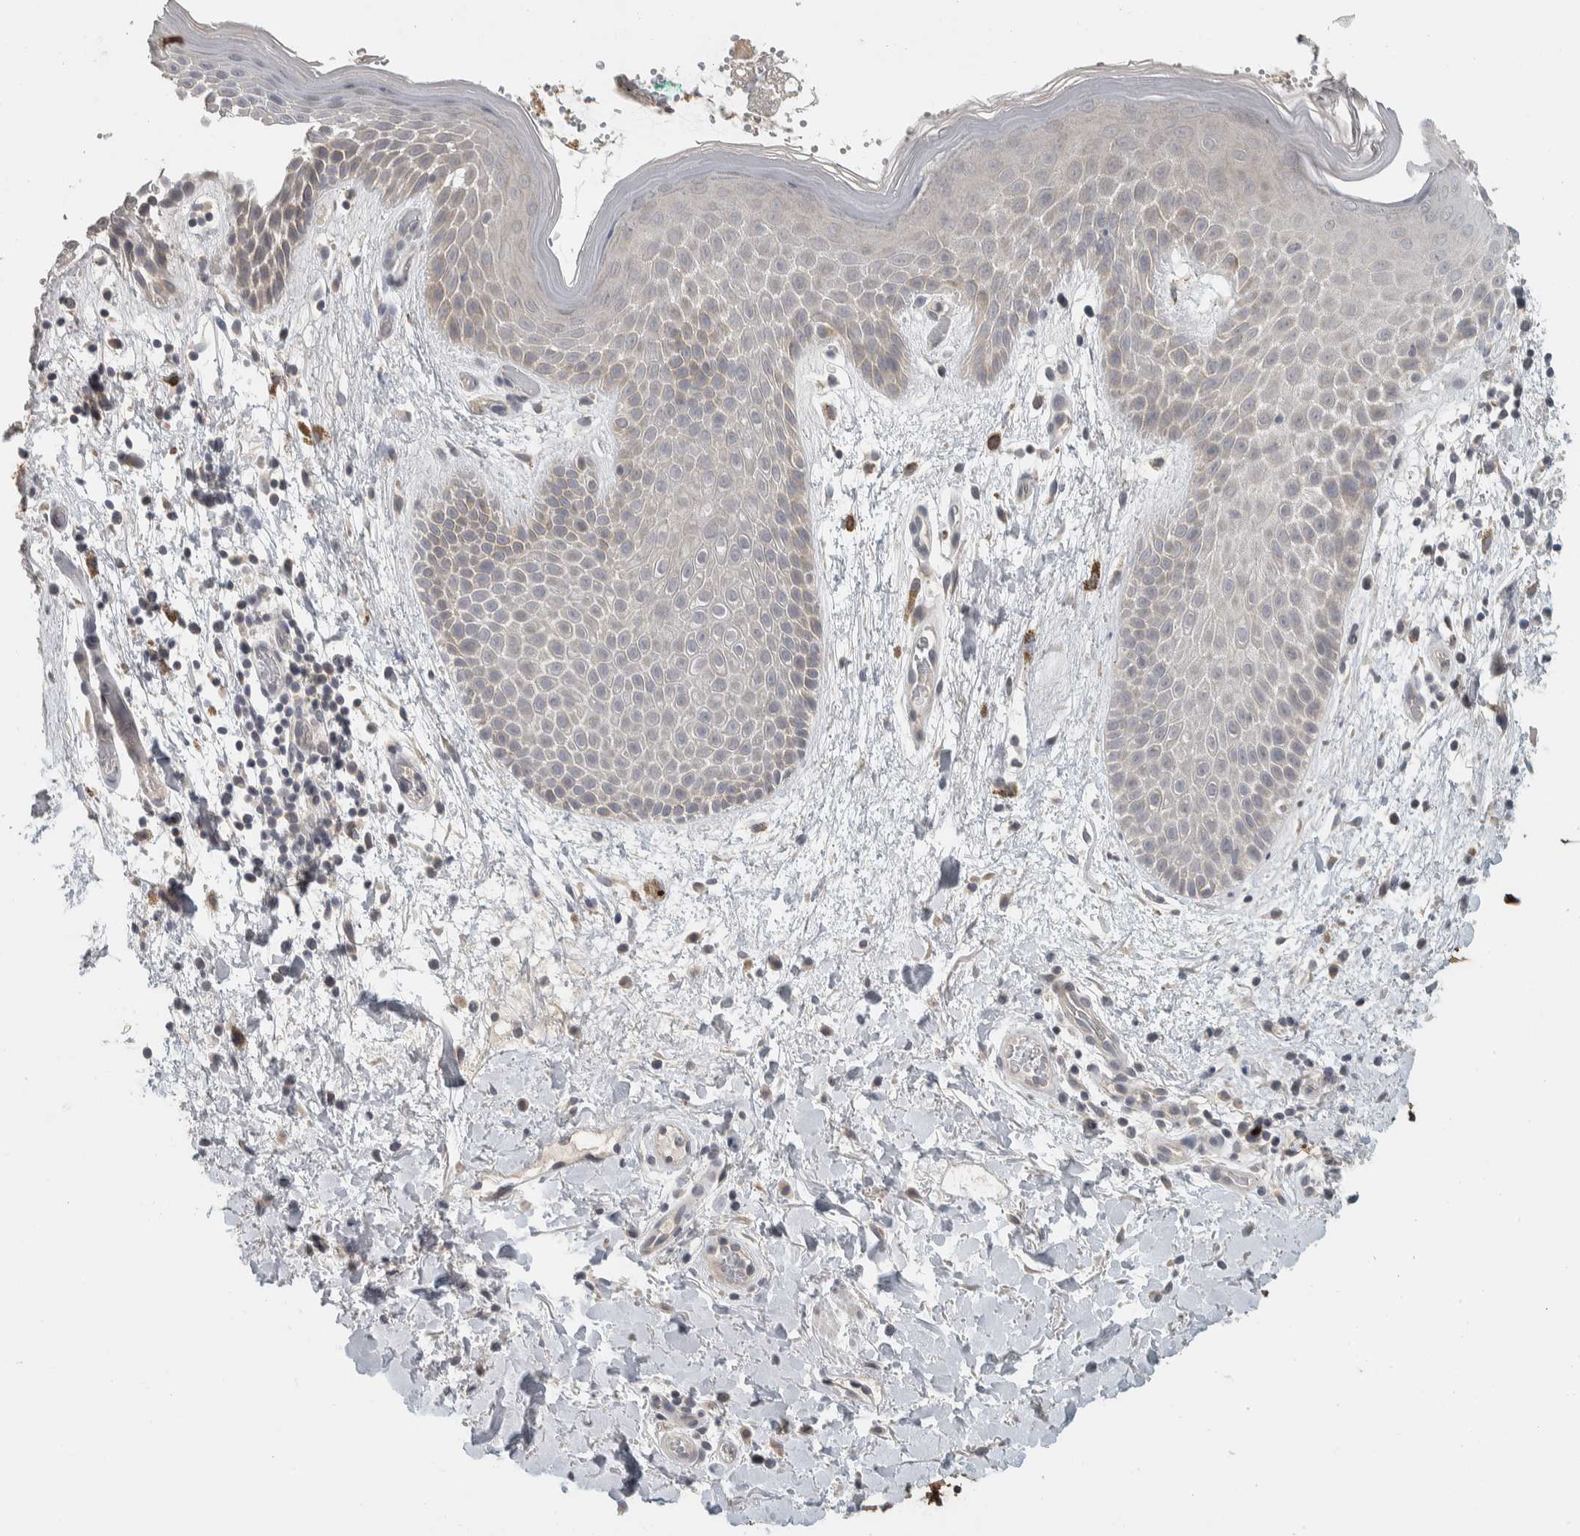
{"staining": {"intensity": "negative", "quantity": "none", "location": "none"}, "tissue": "skin", "cell_type": "Epidermal cells", "image_type": "normal", "snomed": [{"axis": "morphology", "description": "Normal tissue, NOS"}, {"axis": "topography", "description": "Anal"}], "caption": "A photomicrograph of human skin is negative for staining in epidermal cells. (Brightfield microscopy of DAB immunohistochemistry (IHC) at high magnification).", "gene": "AFP", "patient": {"sex": "male", "age": 74}}